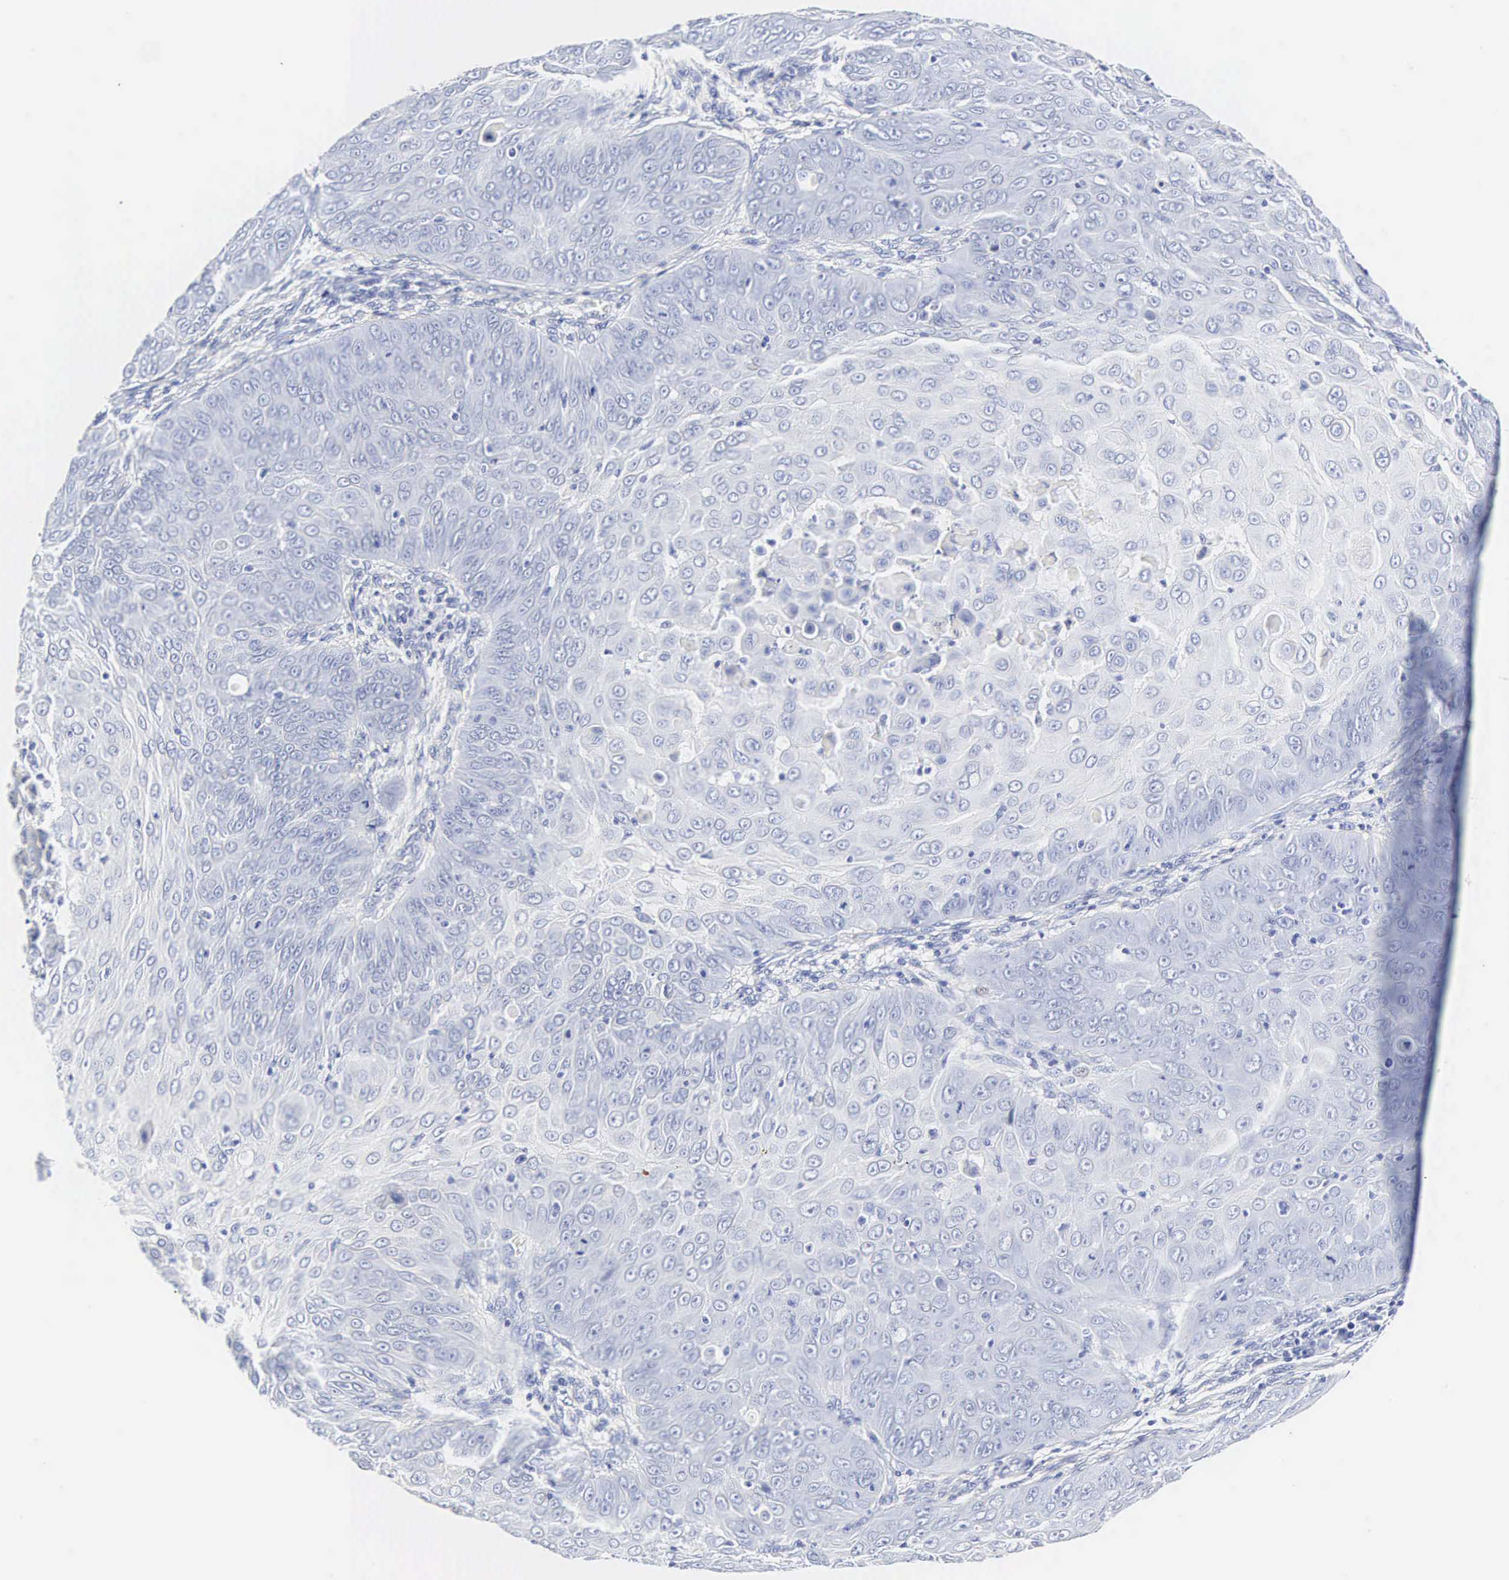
{"staining": {"intensity": "negative", "quantity": "none", "location": "none"}, "tissue": "skin cancer", "cell_type": "Tumor cells", "image_type": "cancer", "snomed": [{"axis": "morphology", "description": "Squamous cell carcinoma, NOS"}, {"axis": "topography", "description": "Skin"}], "caption": "Immunohistochemistry image of neoplastic tissue: human skin squamous cell carcinoma stained with DAB reveals no significant protein positivity in tumor cells.", "gene": "INS", "patient": {"sex": "male", "age": 82}}